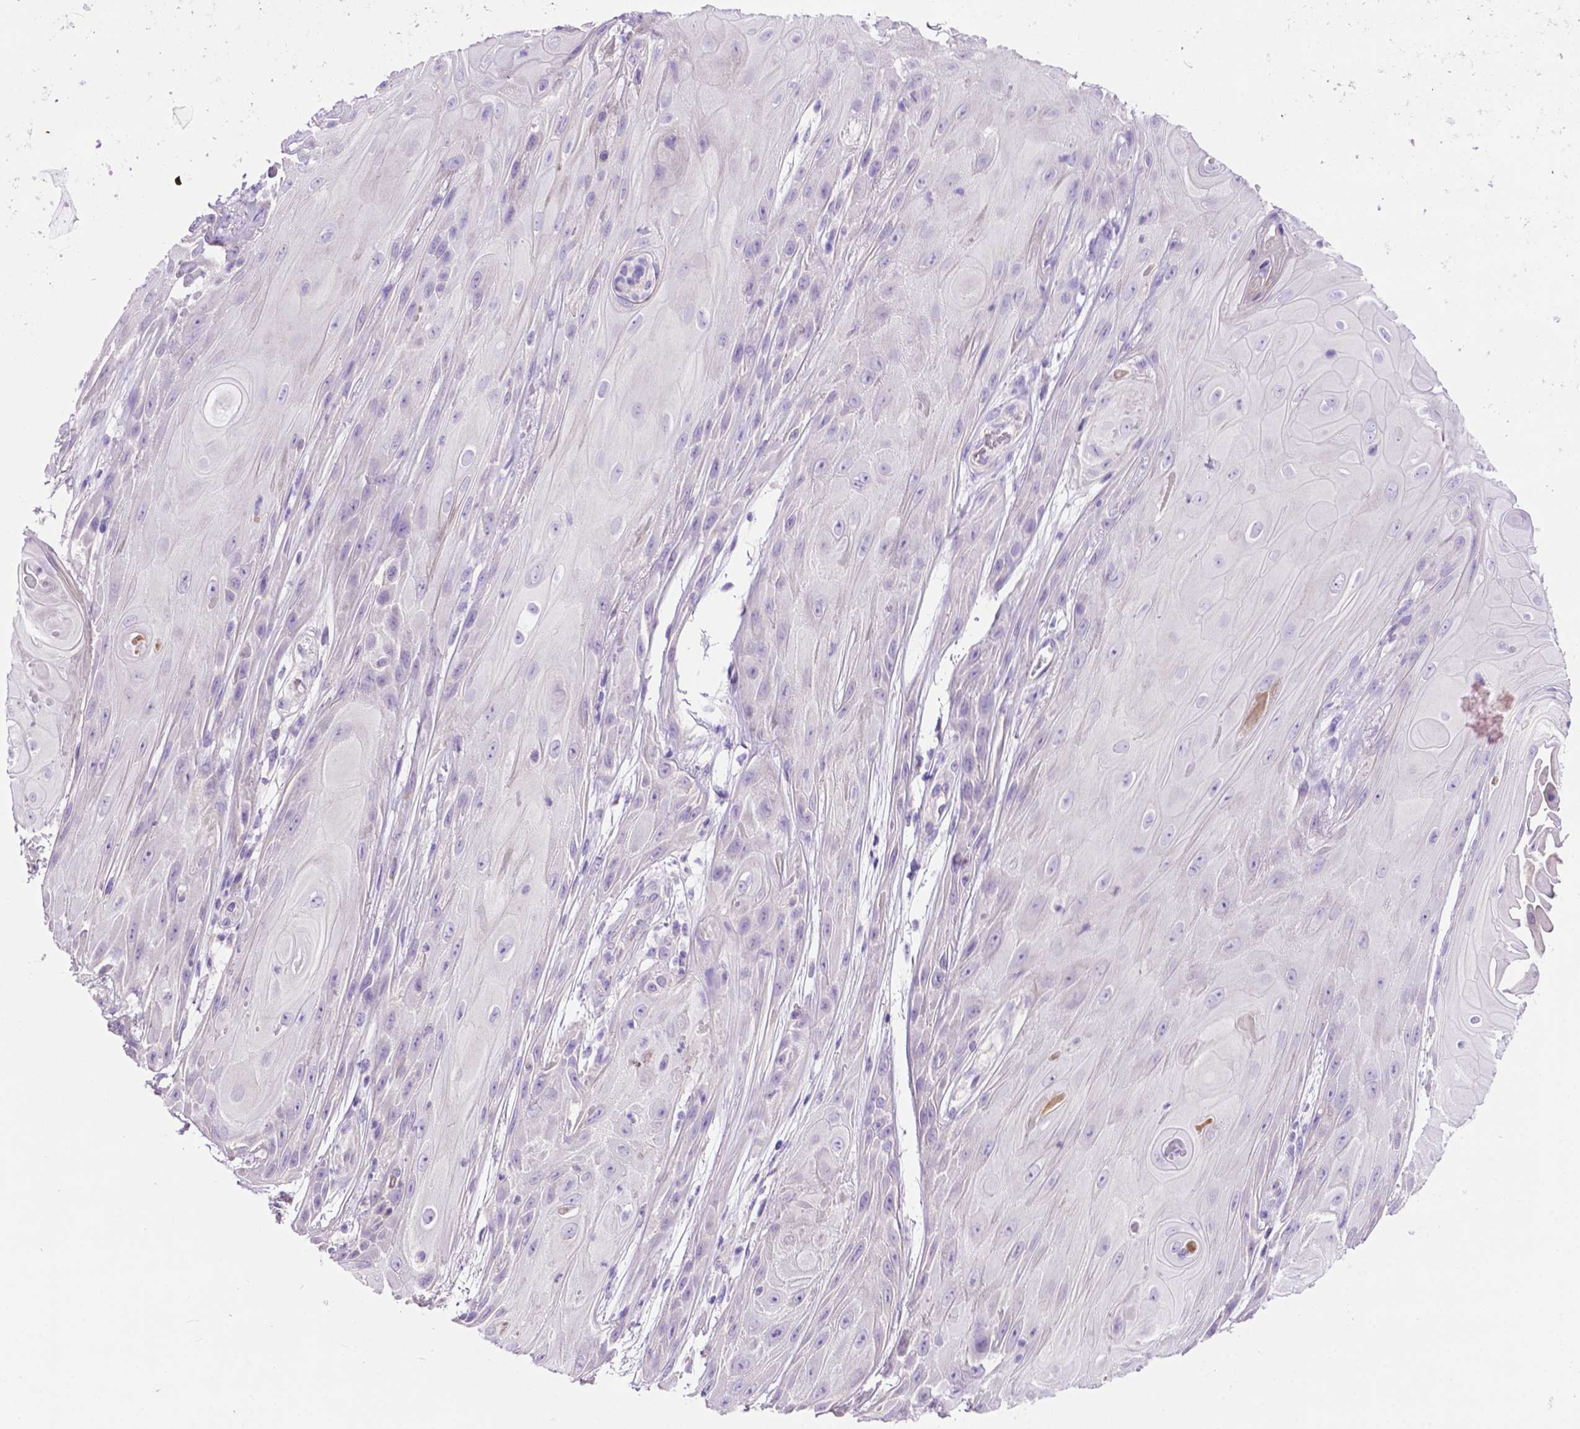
{"staining": {"intensity": "negative", "quantity": "none", "location": "none"}, "tissue": "skin cancer", "cell_type": "Tumor cells", "image_type": "cancer", "snomed": [{"axis": "morphology", "description": "Squamous cell carcinoma, NOS"}, {"axis": "topography", "description": "Skin"}], "caption": "This is a micrograph of immunohistochemistry staining of skin cancer (squamous cell carcinoma), which shows no expression in tumor cells.", "gene": "PHYHIP", "patient": {"sex": "male", "age": 62}}